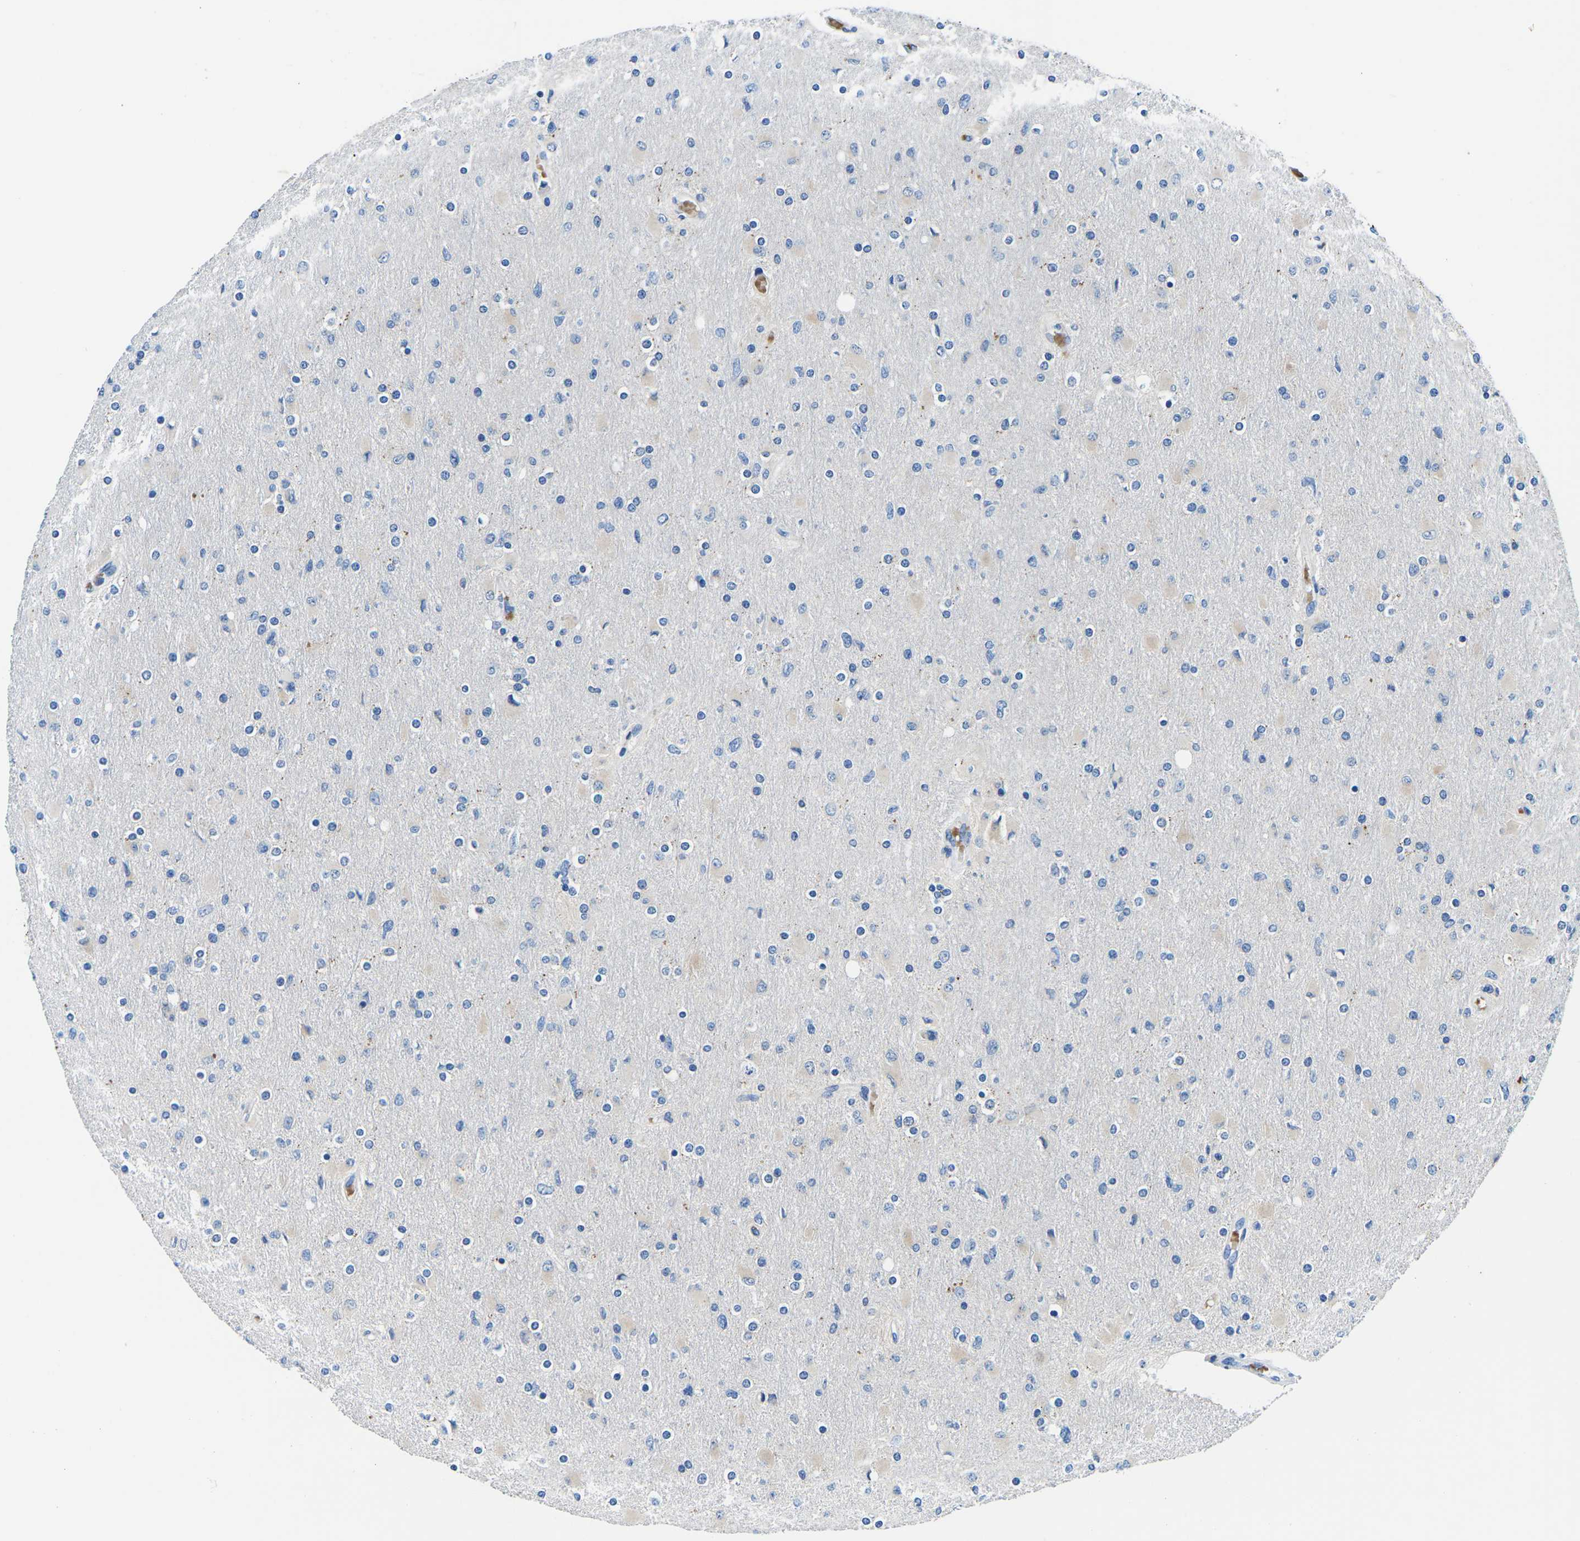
{"staining": {"intensity": "negative", "quantity": "none", "location": "none"}, "tissue": "glioma", "cell_type": "Tumor cells", "image_type": "cancer", "snomed": [{"axis": "morphology", "description": "Glioma, malignant, High grade"}, {"axis": "topography", "description": "Cerebral cortex"}], "caption": "Glioma stained for a protein using immunohistochemistry exhibits no expression tumor cells.", "gene": "TM6SF1", "patient": {"sex": "female", "age": 36}}